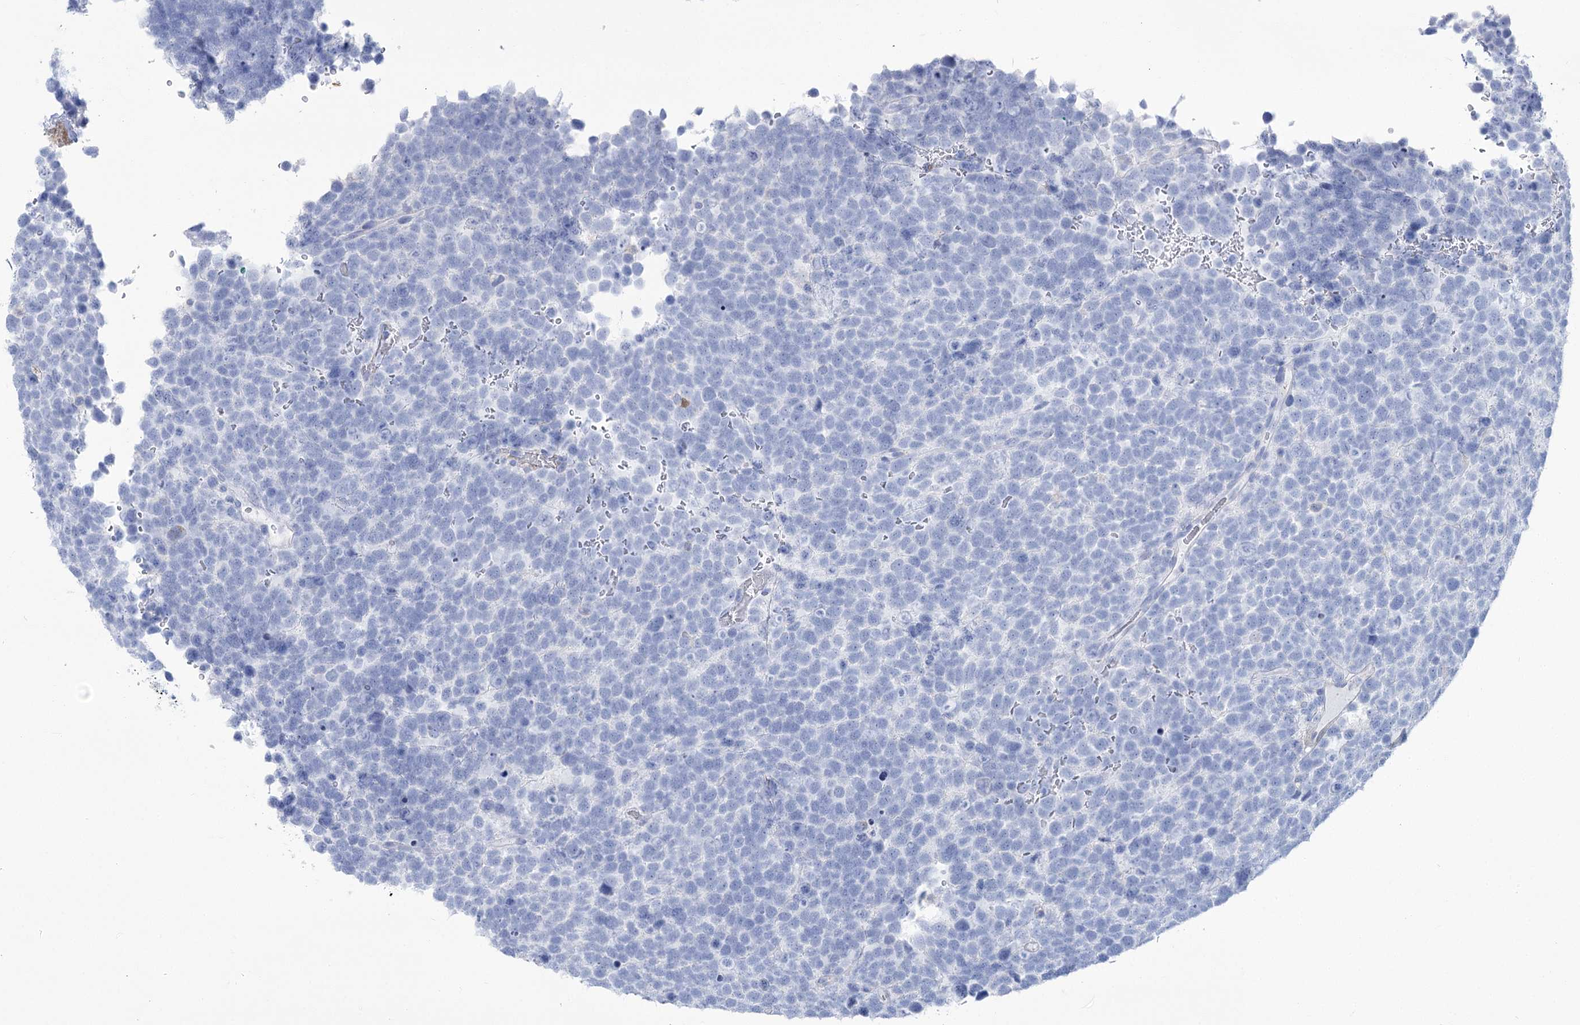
{"staining": {"intensity": "negative", "quantity": "none", "location": "none"}, "tissue": "urothelial cancer", "cell_type": "Tumor cells", "image_type": "cancer", "snomed": [{"axis": "morphology", "description": "Urothelial carcinoma, High grade"}, {"axis": "topography", "description": "Urinary bladder"}], "caption": "Tumor cells show no significant protein staining in urothelial carcinoma (high-grade).", "gene": "PCDHA1", "patient": {"sex": "female", "age": 82}}